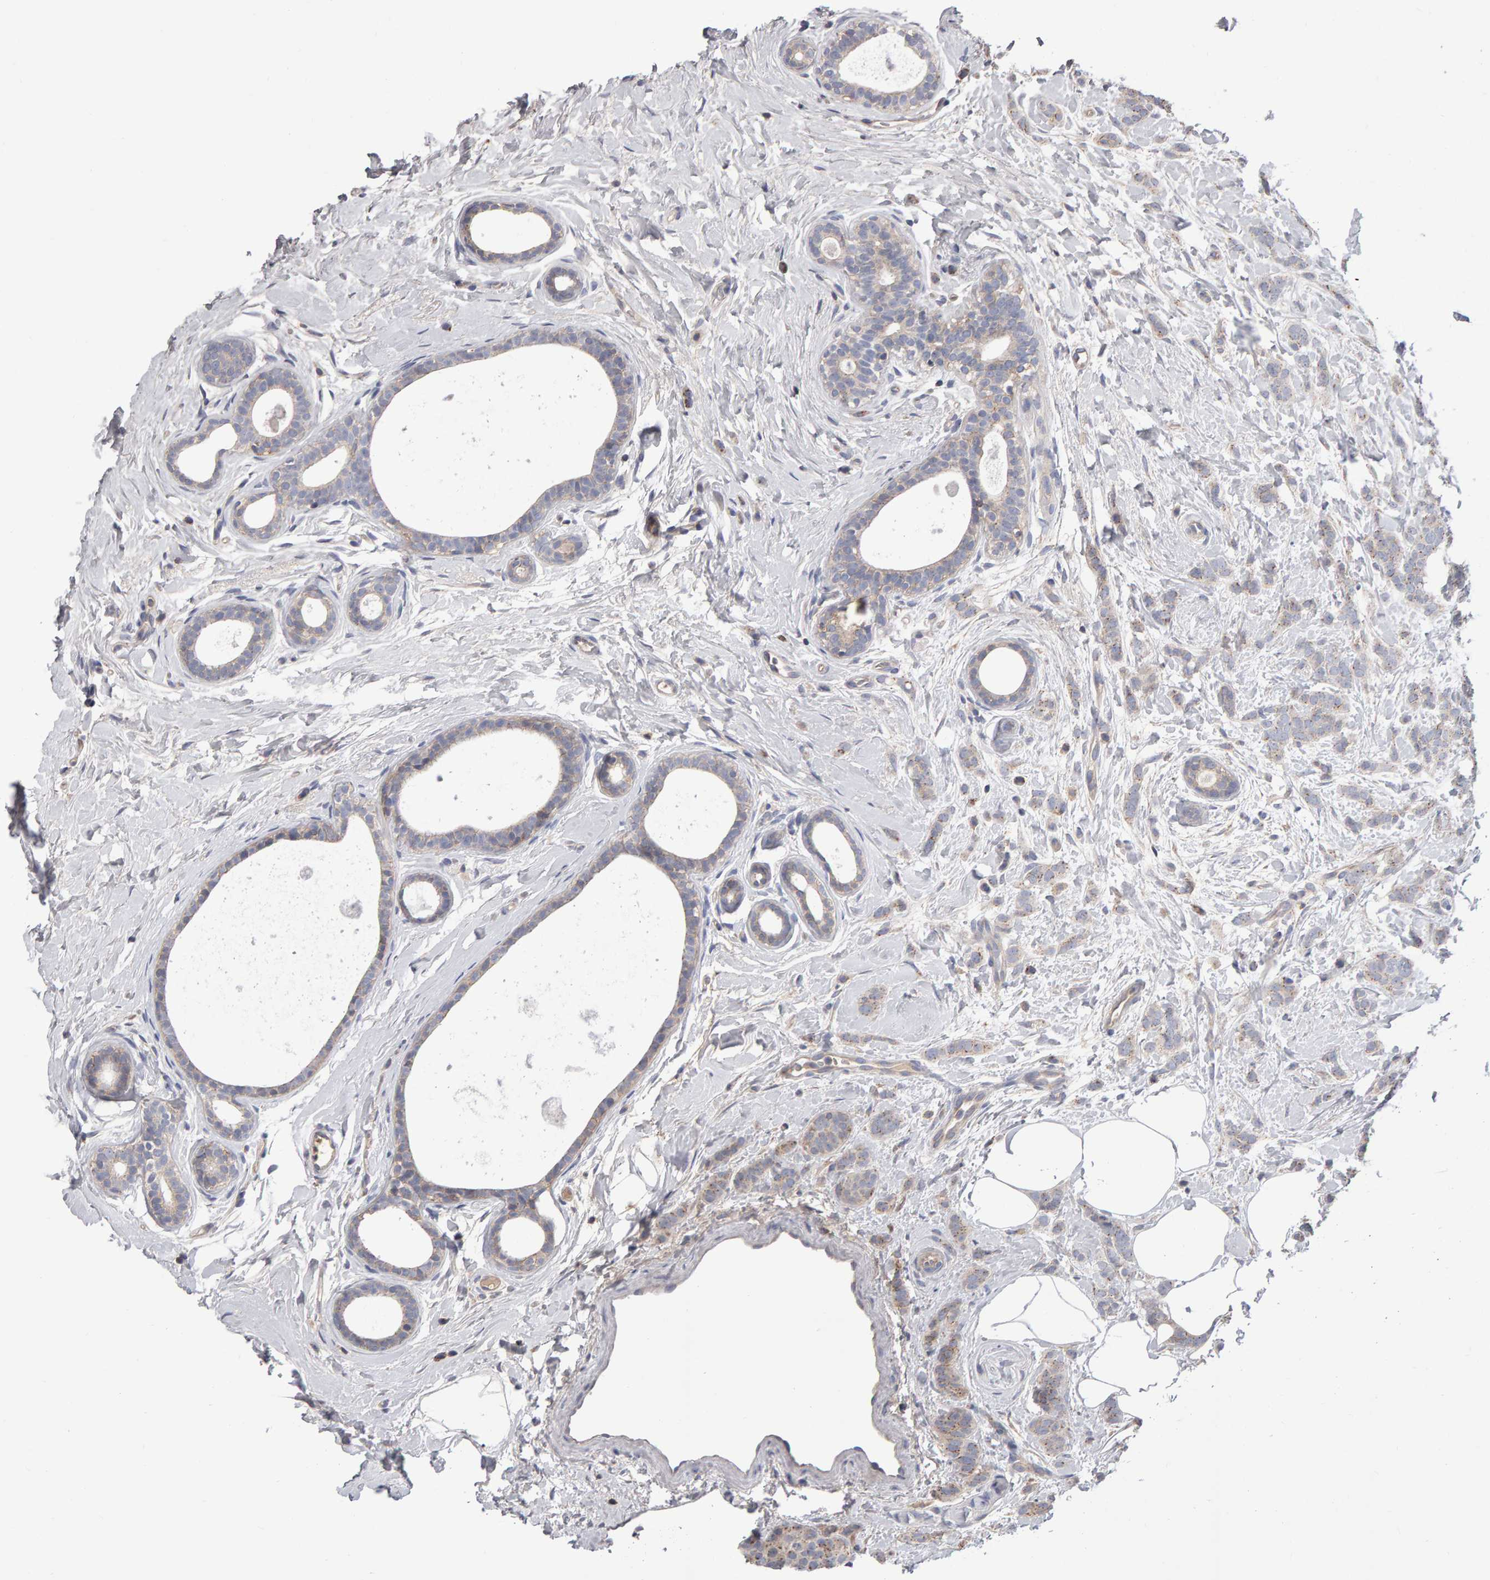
{"staining": {"intensity": "weak", "quantity": "<25%", "location": "cytoplasmic/membranous"}, "tissue": "breast cancer", "cell_type": "Tumor cells", "image_type": "cancer", "snomed": [{"axis": "morphology", "description": "Lobular carcinoma, in situ"}, {"axis": "morphology", "description": "Lobular carcinoma"}, {"axis": "topography", "description": "Breast"}], "caption": "The image demonstrates no staining of tumor cells in lobular carcinoma (breast). (DAB (3,3'-diaminobenzidine) immunohistochemistry with hematoxylin counter stain).", "gene": "PGS1", "patient": {"sex": "female", "age": 41}}